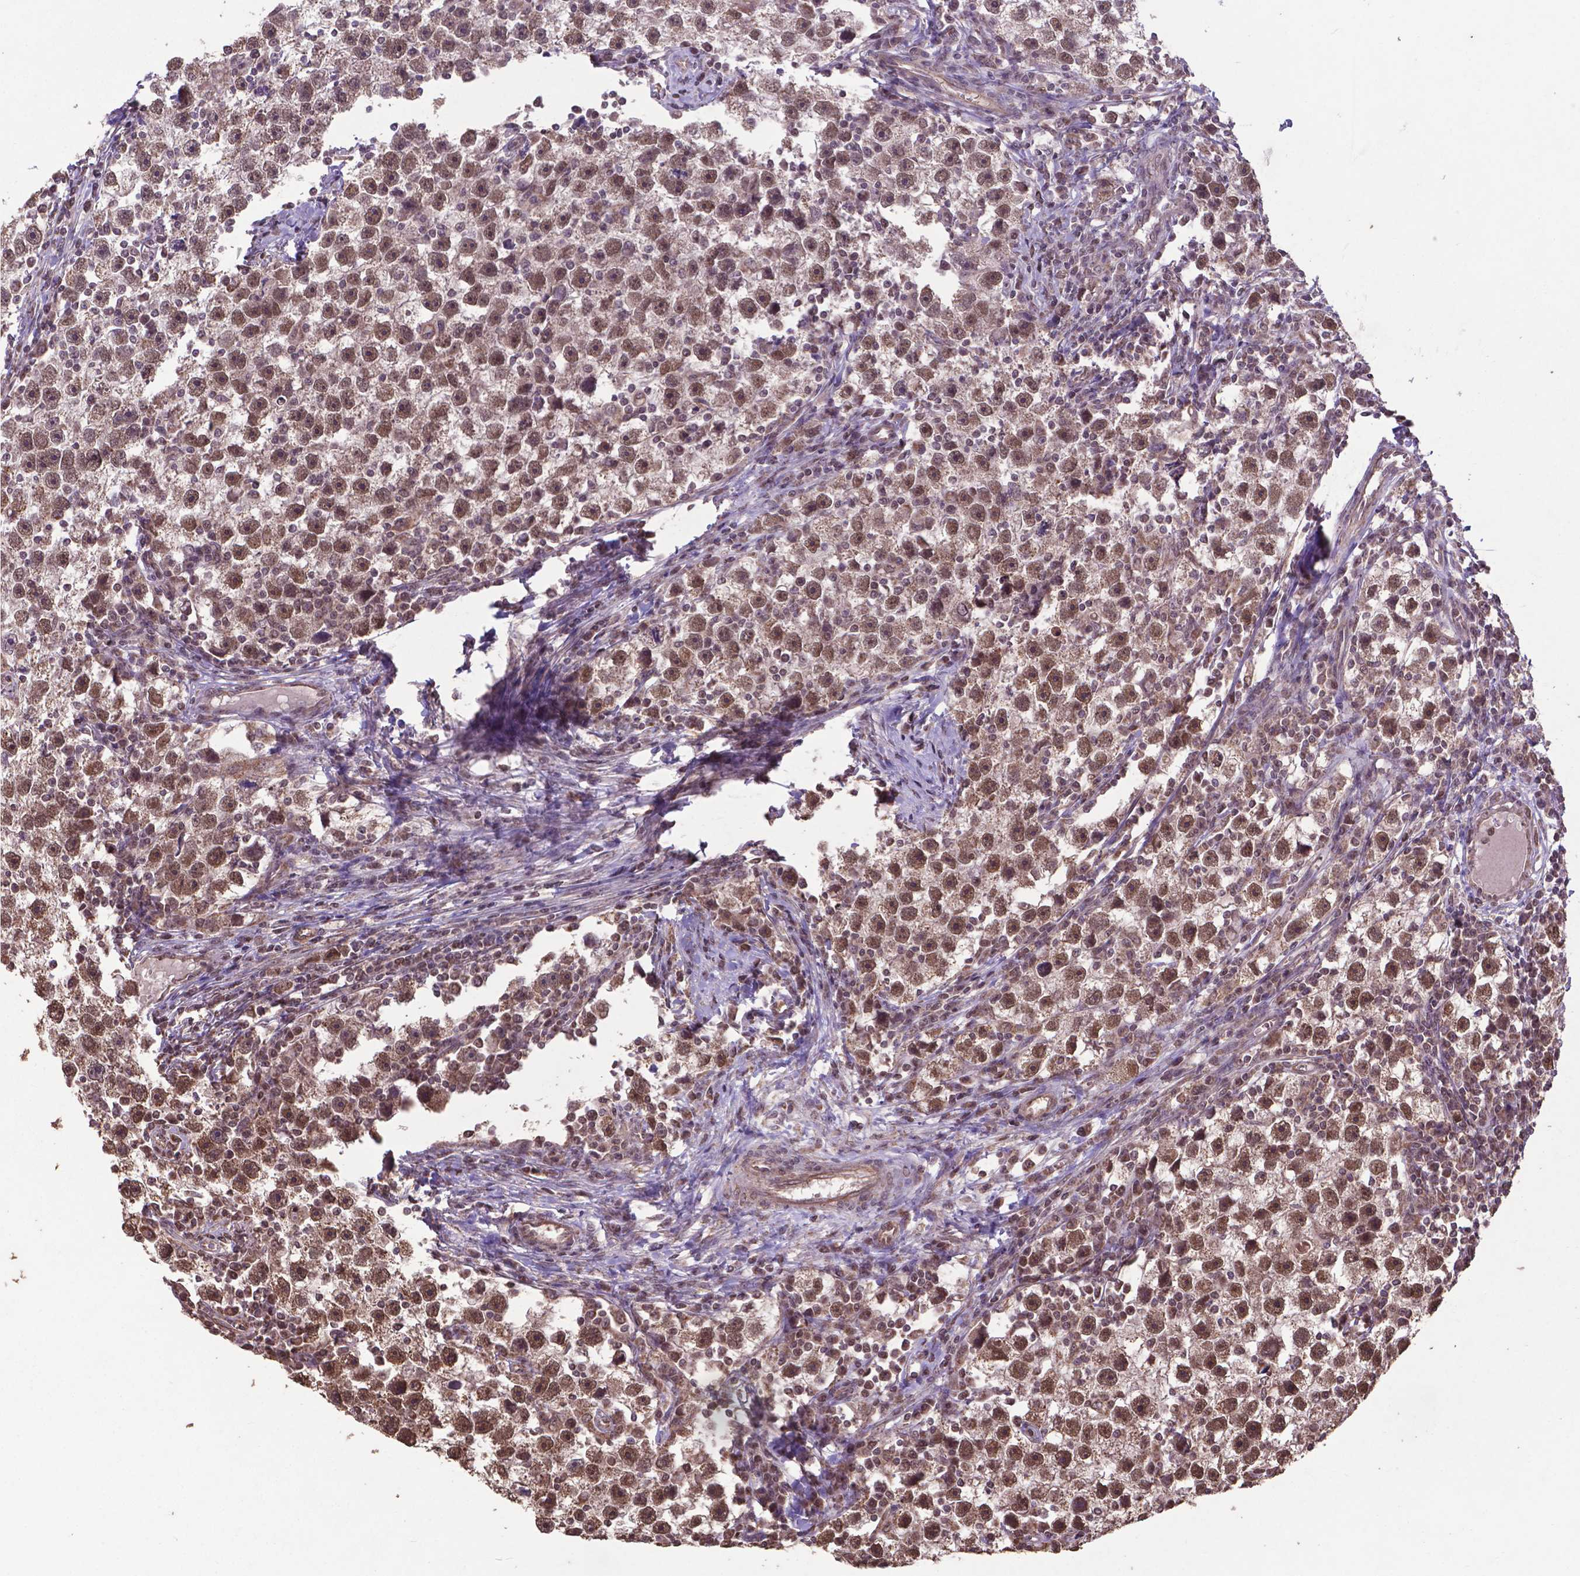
{"staining": {"intensity": "moderate", "quantity": ">75%", "location": "cytoplasmic/membranous,nuclear"}, "tissue": "testis cancer", "cell_type": "Tumor cells", "image_type": "cancer", "snomed": [{"axis": "morphology", "description": "Seminoma, NOS"}, {"axis": "topography", "description": "Testis"}], "caption": "The photomicrograph displays a brown stain indicating the presence of a protein in the cytoplasmic/membranous and nuclear of tumor cells in seminoma (testis).", "gene": "DCAF1", "patient": {"sex": "male", "age": 30}}